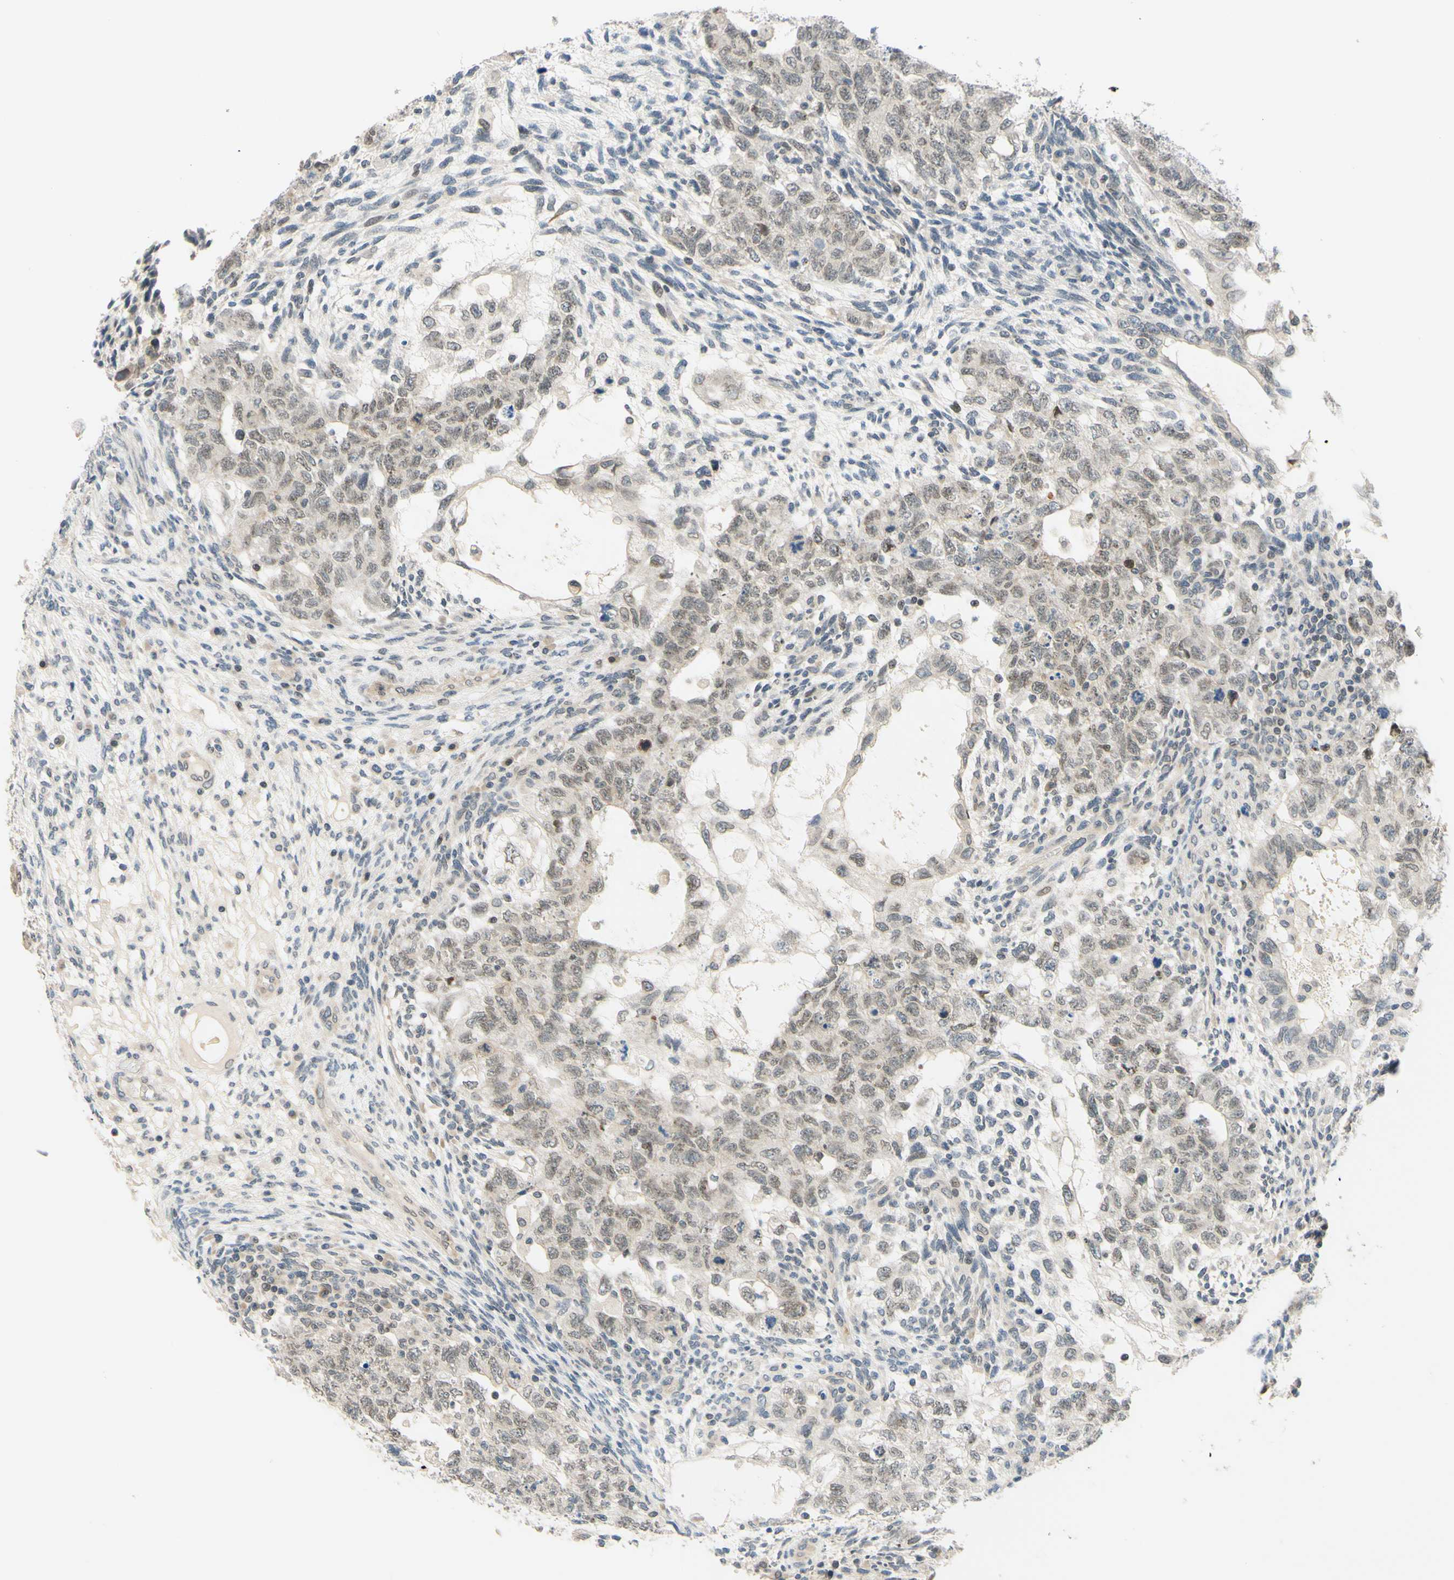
{"staining": {"intensity": "weak", "quantity": "25%-75%", "location": "nuclear"}, "tissue": "testis cancer", "cell_type": "Tumor cells", "image_type": "cancer", "snomed": [{"axis": "morphology", "description": "Normal tissue, NOS"}, {"axis": "morphology", "description": "Carcinoma, Embryonal, NOS"}, {"axis": "topography", "description": "Testis"}], "caption": "Weak nuclear expression for a protein is identified in approximately 25%-75% of tumor cells of testis embryonal carcinoma using IHC.", "gene": "C2CD2L", "patient": {"sex": "male", "age": 36}}